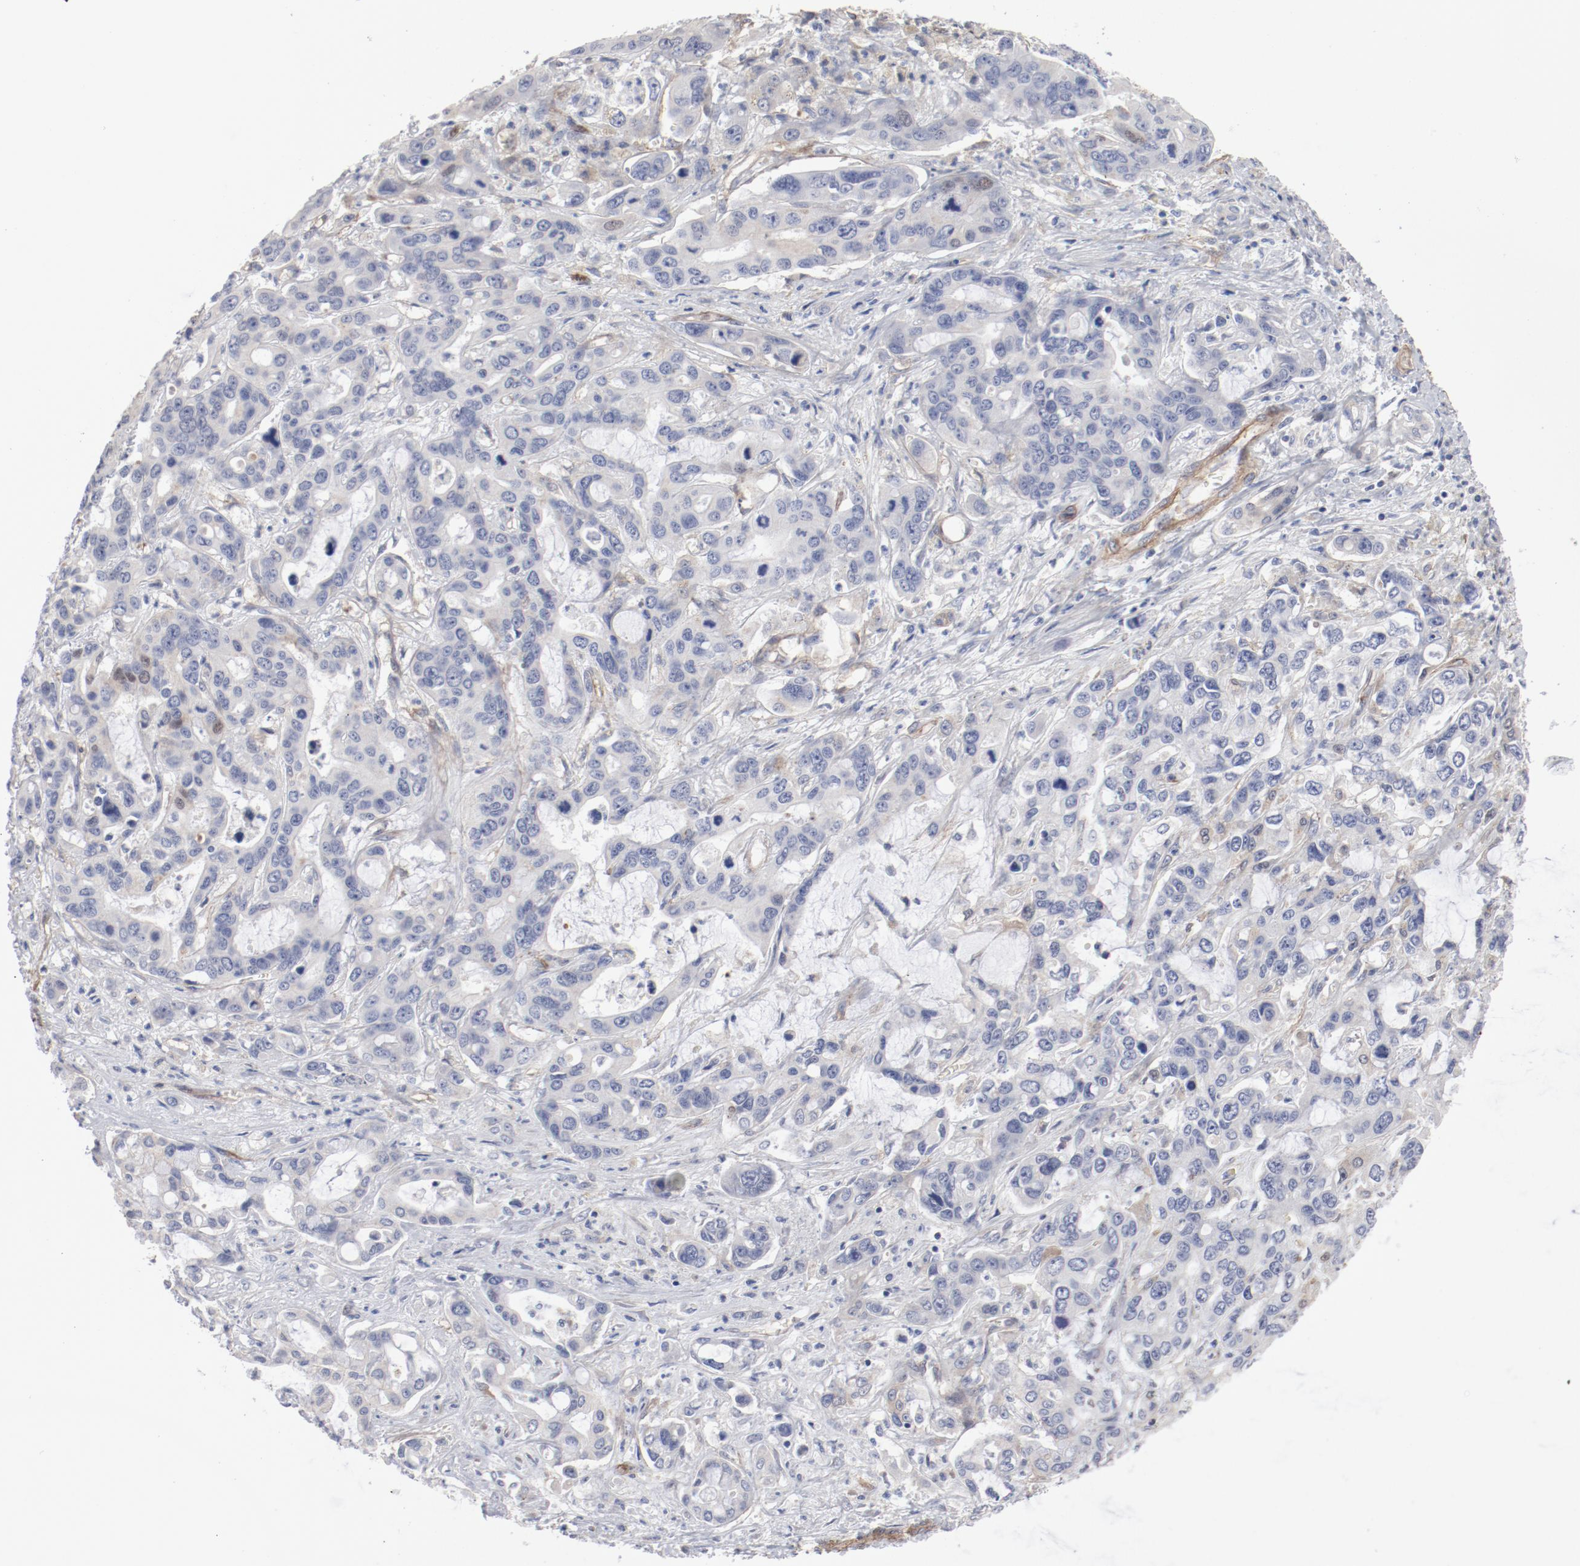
{"staining": {"intensity": "negative", "quantity": "none", "location": "none"}, "tissue": "liver cancer", "cell_type": "Tumor cells", "image_type": "cancer", "snomed": [{"axis": "morphology", "description": "Cholangiocarcinoma"}, {"axis": "topography", "description": "Liver"}], "caption": "Immunohistochemistry (IHC) image of human liver cancer (cholangiocarcinoma) stained for a protein (brown), which displays no expression in tumor cells. (DAB immunohistochemistry, high magnification).", "gene": "MAGED4", "patient": {"sex": "female", "age": 65}}